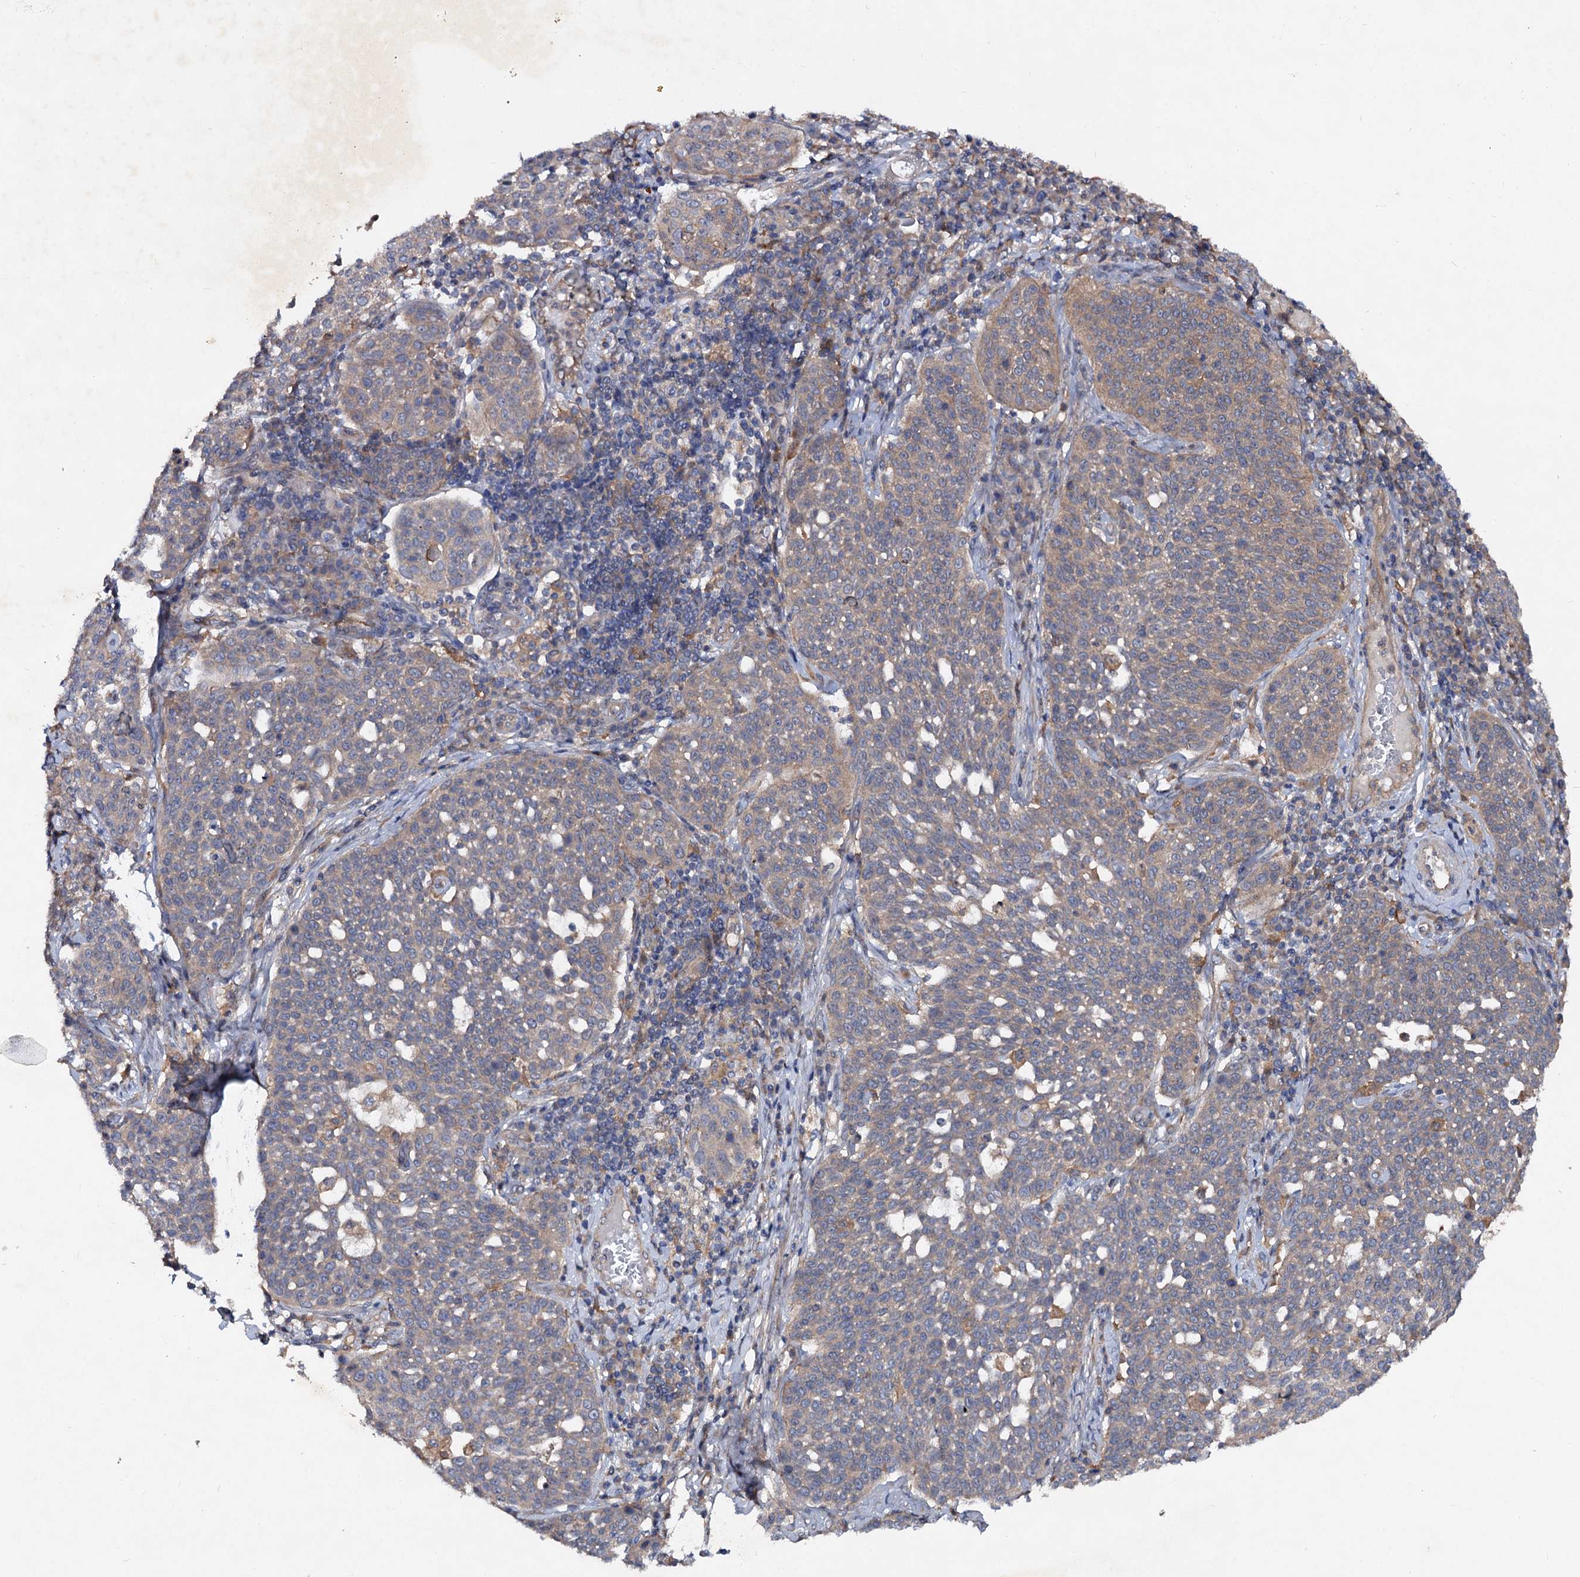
{"staining": {"intensity": "negative", "quantity": "none", "location": "none"}, "tissue": "cervical cancer", "cell_type": "Tumor cells", "image_type": "cancer", "snomed": [{"axis": "morphology", "description": "Squamous cell carcinoma, NOS"}, {"axis": "topography", "description": "Cervix"}], "caption": "Tumor cells show no significant positivity in squamous cell carcinoma (cervical).", "gene": "VPS29", "patient": {"sex": "female", "age": 34}}